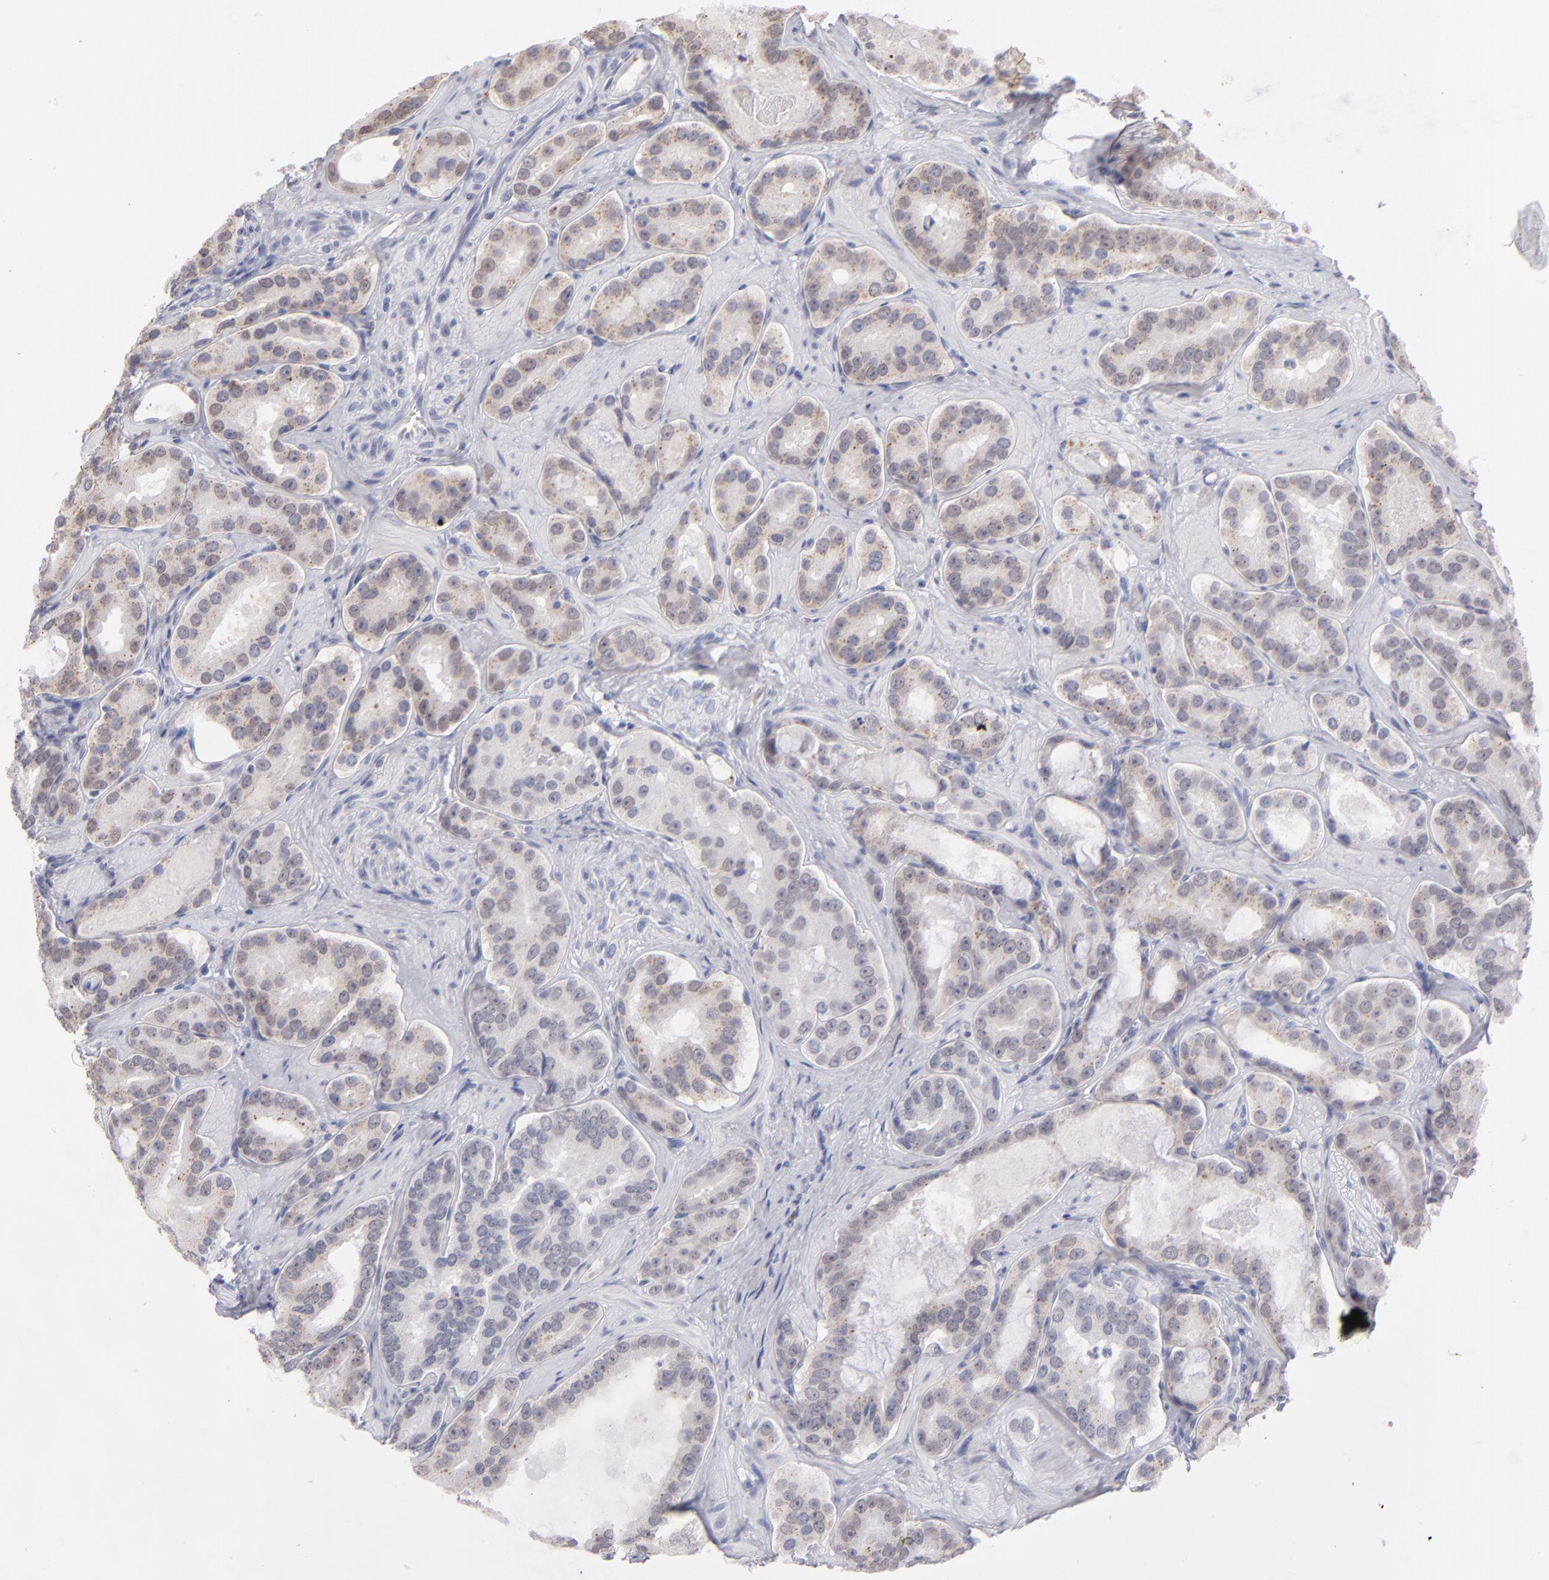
{"staining": {"intensity": "weak", "quantity": "25%-75%", "location": "cytoplasmic/membranous"}, "tissue": "prostate cancer", "cell_type": "Tumor cells", "image_type": "cancer", "snomed": [{"axis": "morphology", "description": "Adenocarcinoma, Low grade"}, {"axis": "topography", "description": "Prostate"}], "caption": "Weak cytoplasmic/membranous protein expression is identified in approximately 25%-75% of tumor cells in prostate cancer.", "gene": "MGAM", "patient": {"sex": "male", "age": 59}}